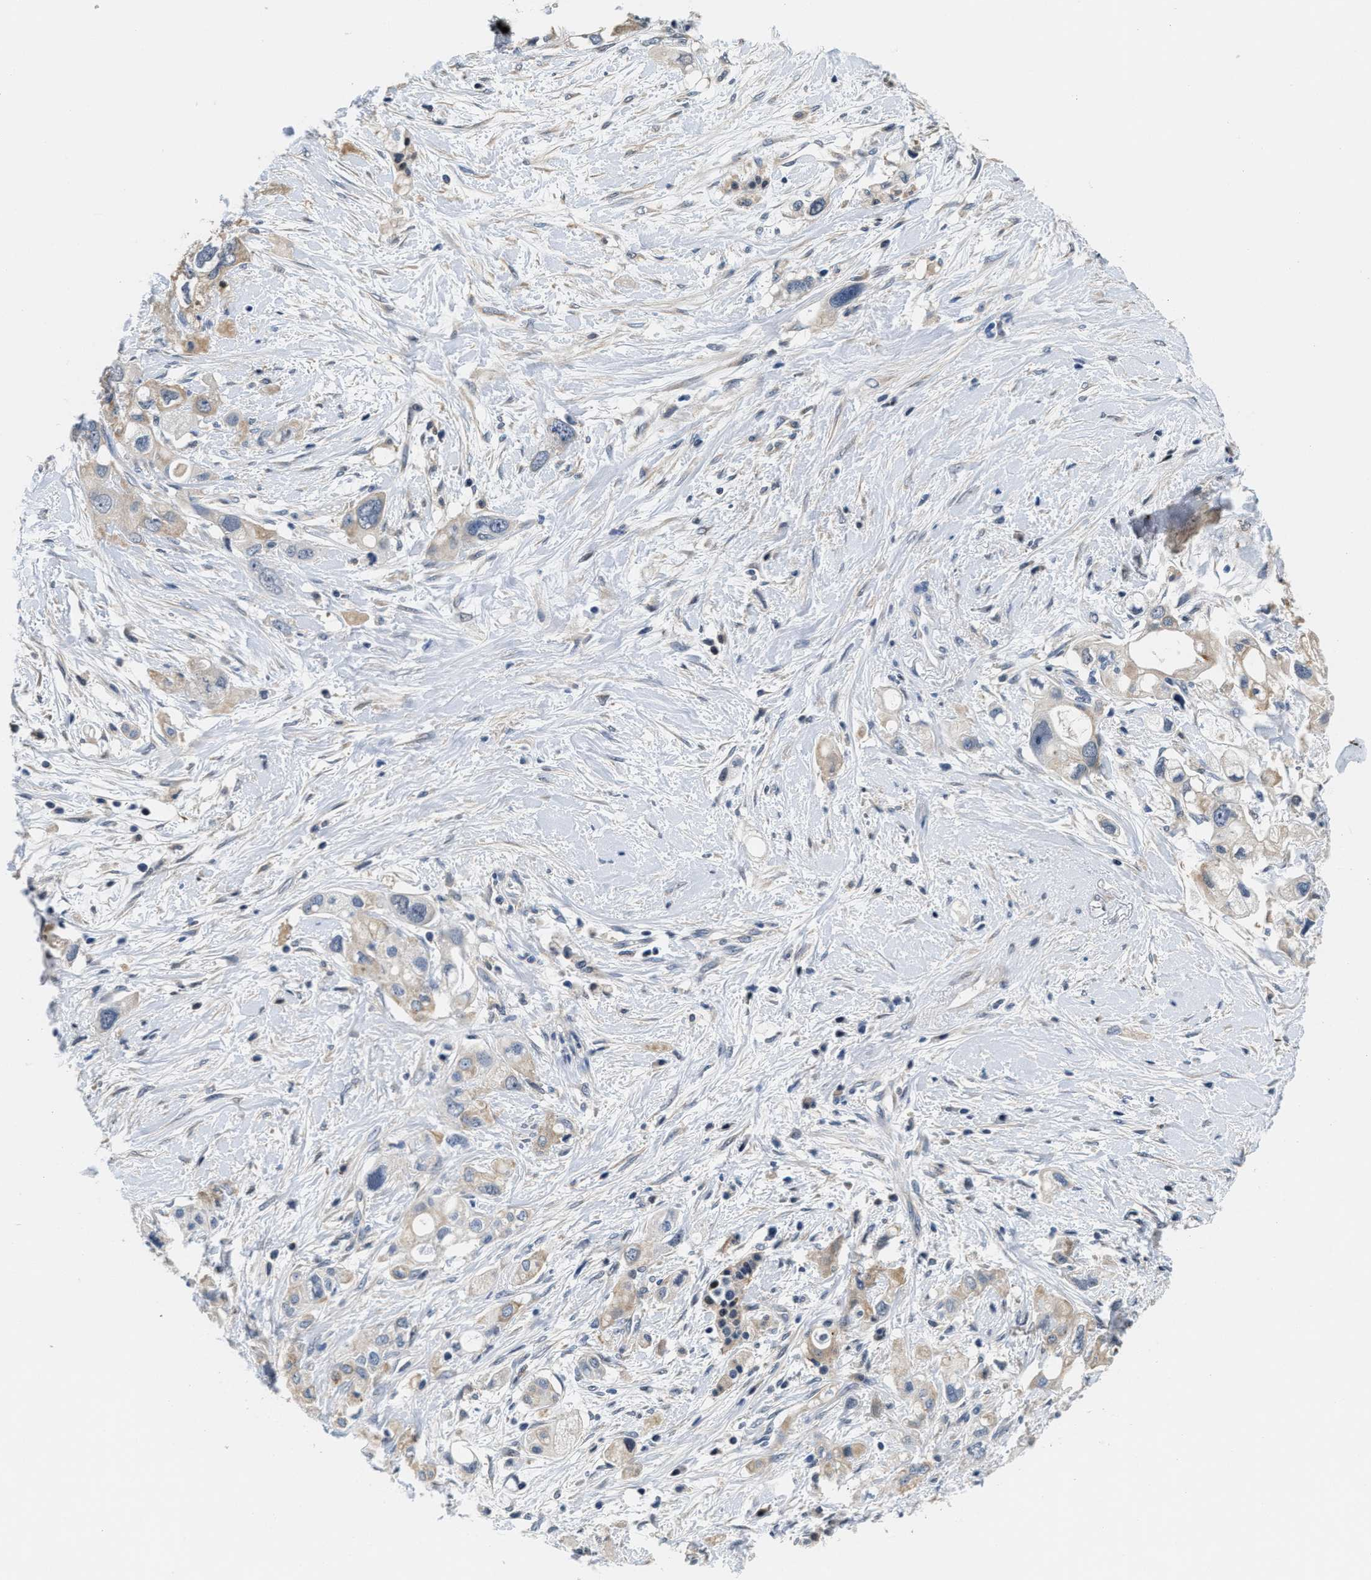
{"staining": {"intensity": "negative", "quantity": "none", "location": "none"}, "tissue": "pancreatic cancer", "cell_type": "Tumor cells", "image_type": "cancer", "snomed": [{"axis": "morphology", "description": "Adenocarcinoma, NOS"}, {"axis": "topography", "description": "Pancreas"}], "caption": "This is an IHC histopathology image of human pancreatic cancer. There is no expression in tumor cells.", "gene": "PHPT1", "patient": {"sex": "female", "age": 56}}